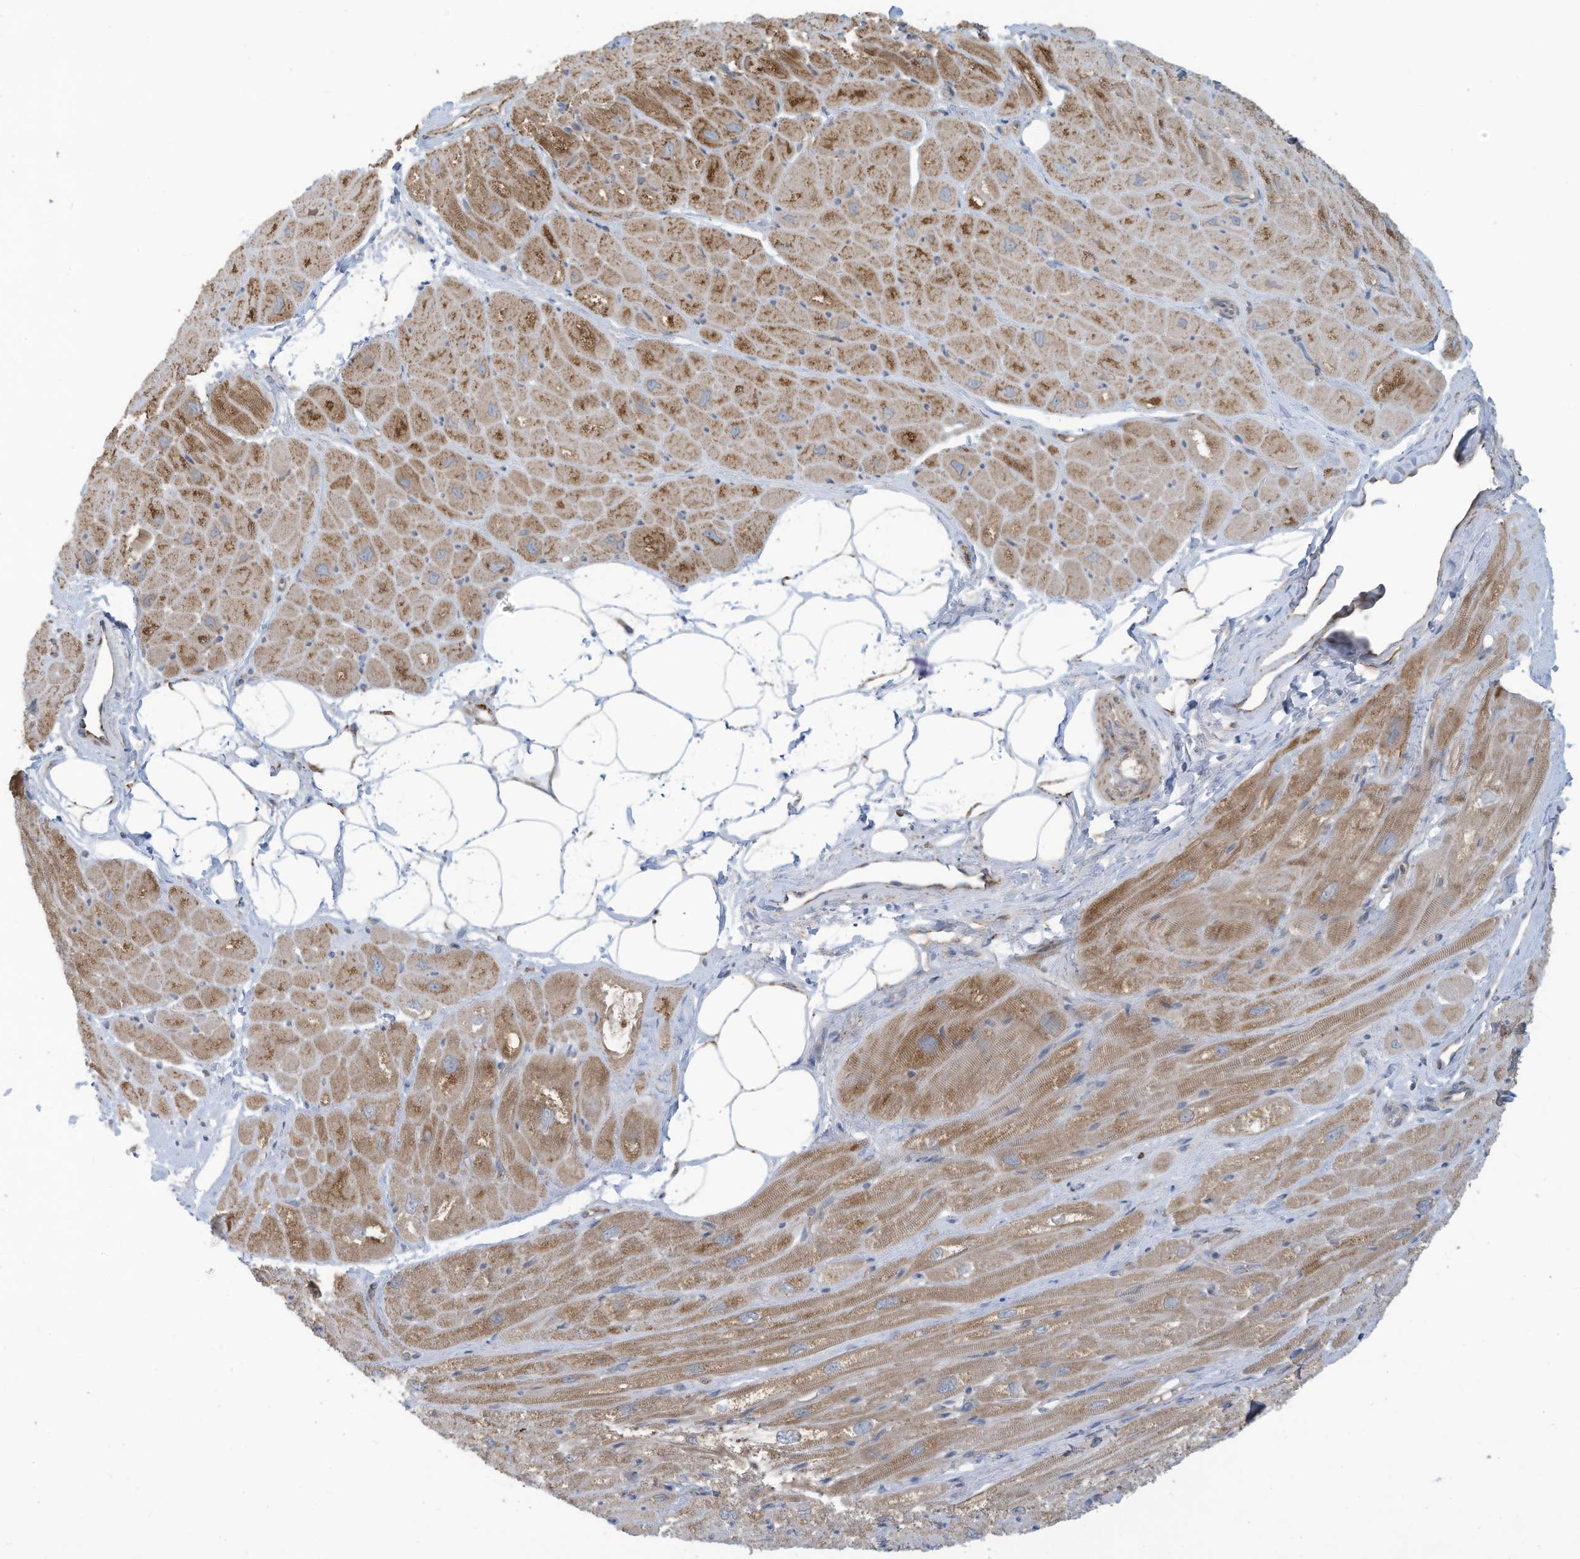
{"staining": {"intensity": "moderate", "quantity": ">75%", "location": "cytoplasmic/membranous"}, "tissue": "heart muscle", "cell_type": "Cardiomyocytes", "image_type": "normal", "snomed": [{"axis": "morphology", "description": "Normal tissue, NOS"}, {"axis": "topography", "description": "Heart"}], "caption": "About >75% of cardiomyocytes in normal human heart muscle demonstrate moderate cytoplasmic/membranous protein positivity as visualized by brown immunohistochemical staining.", "gene": "SCGB1D2", "patient": {"sex": "male", "age": 50}}